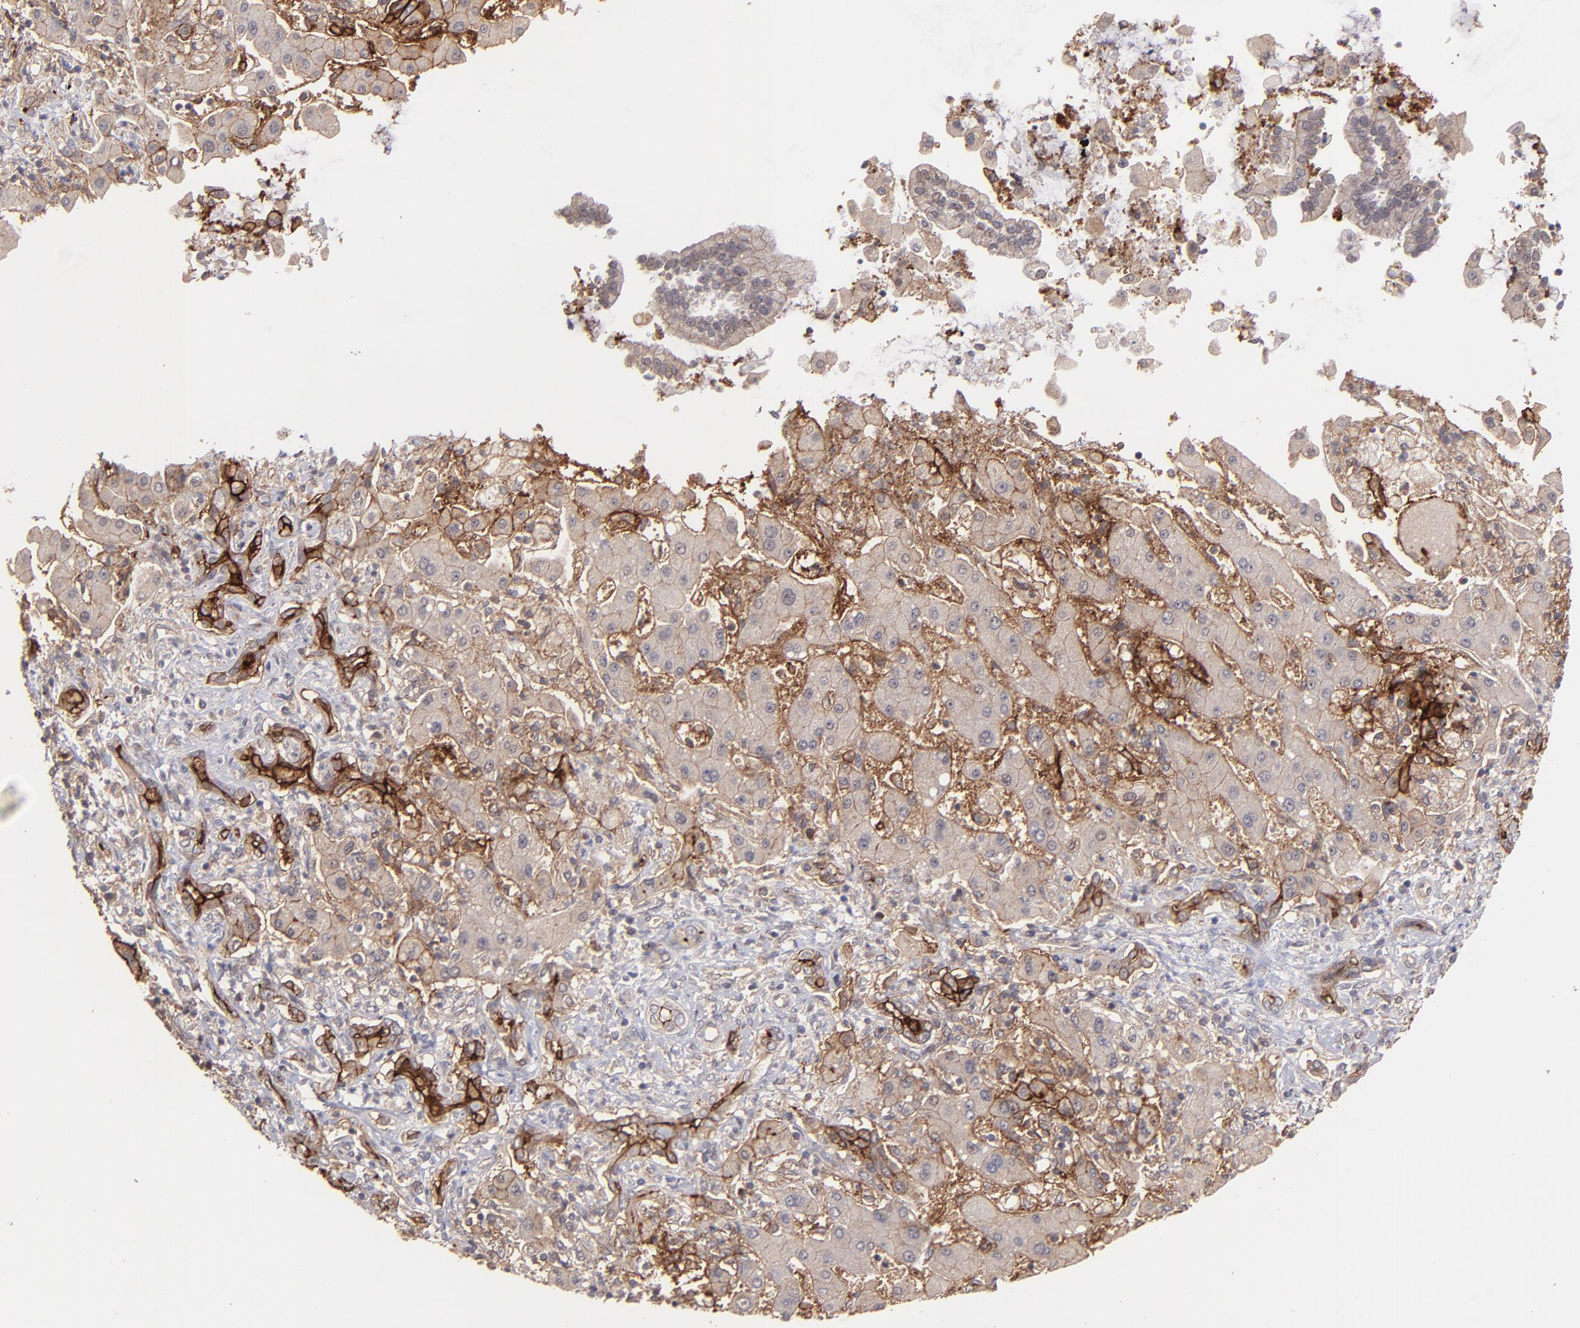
{"staining": {"intensity": "moderate", "quantity": "25%-75%", "location": "cytoplasmic/membranous"}, "tissue": "liver cancer", "cell_type": "Tumor cells", "image_type": "cancer", "snomed": [{"axis": "morphology", "description": "Cholangiocarcinoma"}, {"axis": "topography", "description": "Liver"}], "caption": "Brown immunohistochemical staining in liver cancer (cholangiocarcinoma) reveals moderate cytoplasmic/membranous positivity in about 25%-75% of tumor cells. The protein of interest is shown in brown color, while the nuclei are stained blue.", "gene": "ICAM1", "patient": {"sex": "male", "age": 50}}